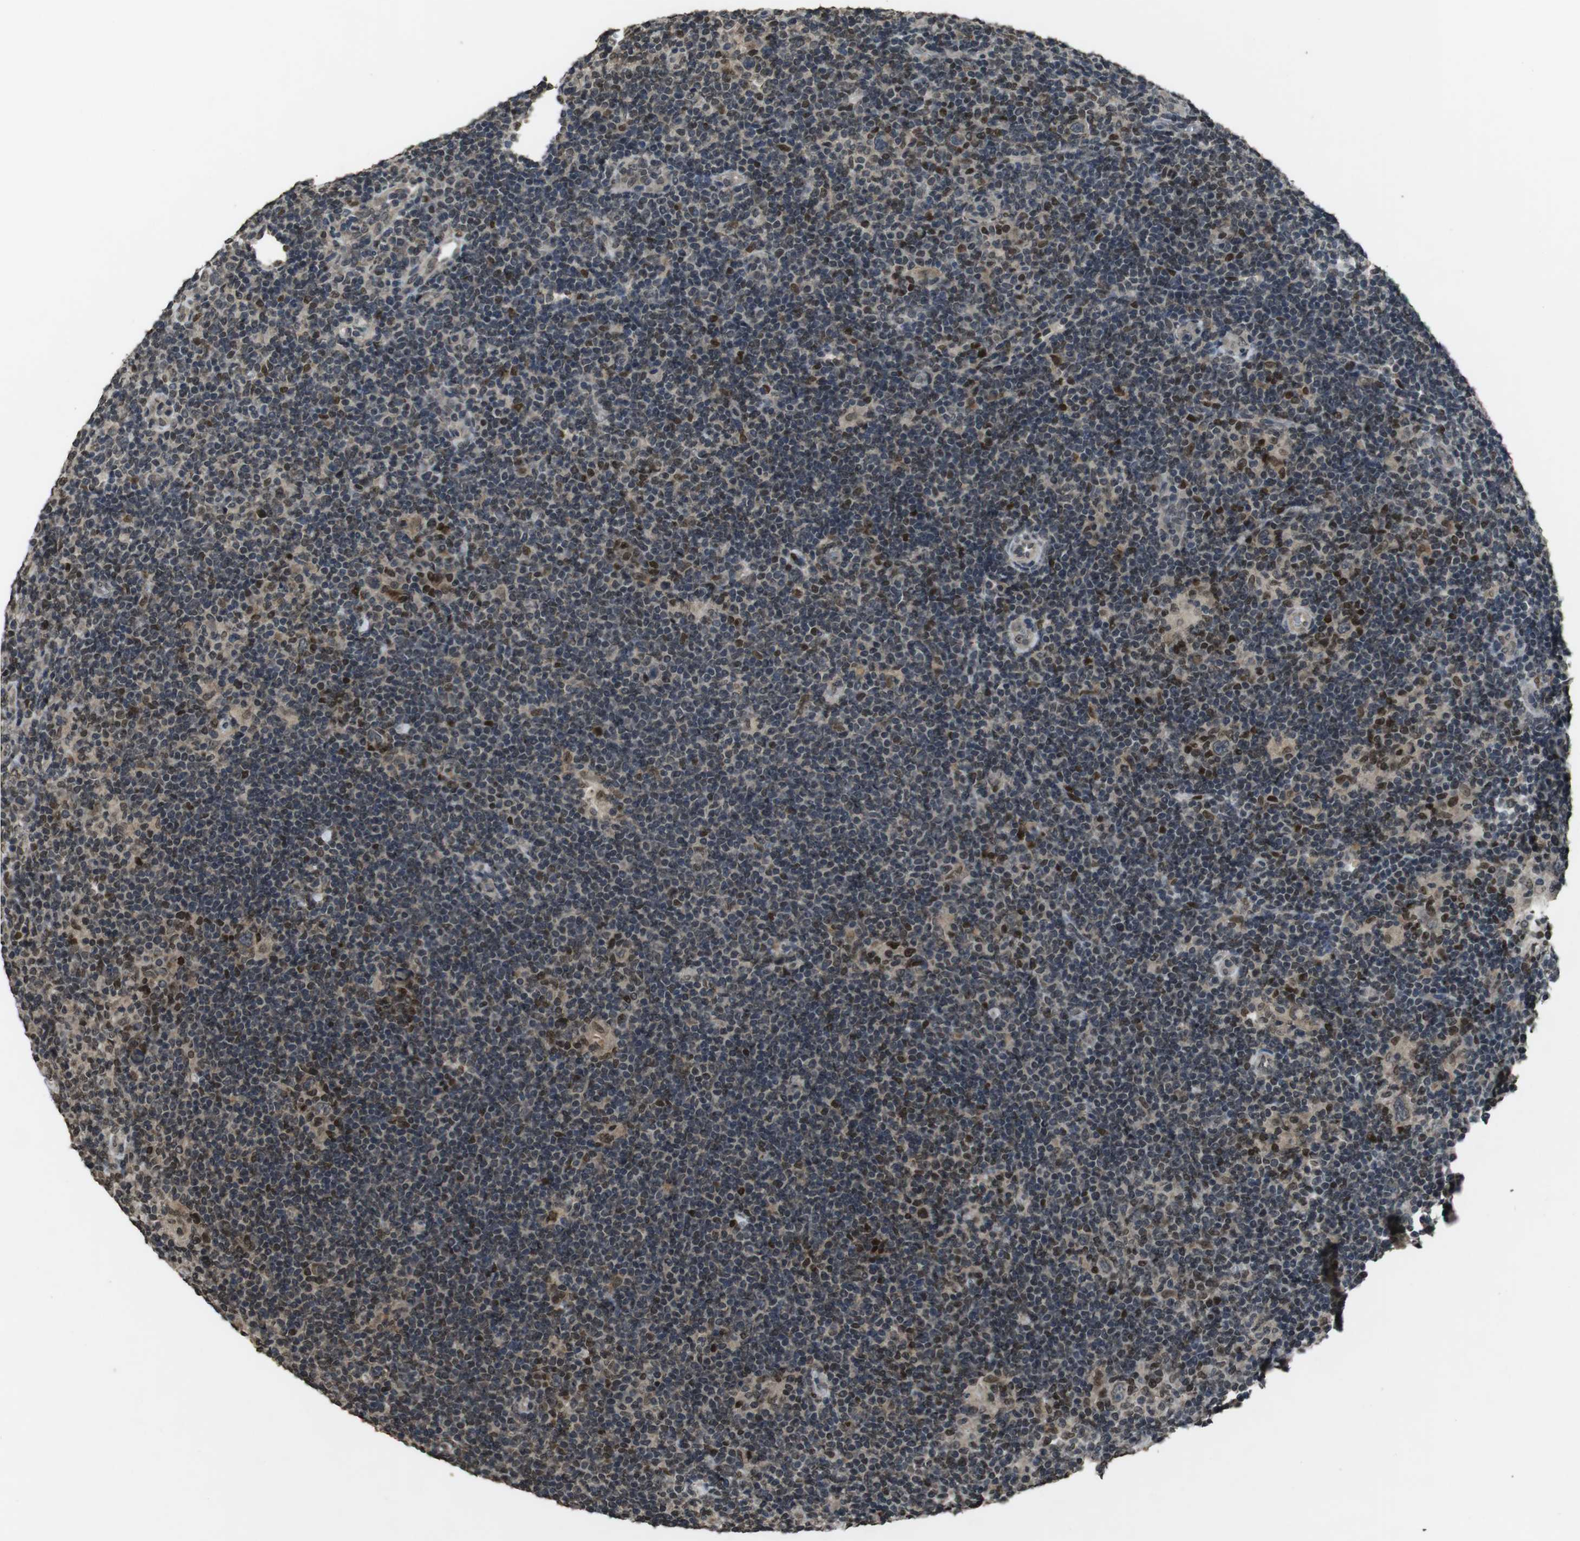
{"staining": {"intensity": "weak", "quantity": "<25%", "location": "nuclear"}, "tissue": "lymphoma", "cell_type": "Tumor cells", "image_type": "cancer", "snomed": [{"axis": "morphology", "description": "Hodgkin's disease, NOS"}, {"axis": "topography", "description": "Lymph node"}], "caption": "Immunohistochemical staining of Hodgkin's disease shows no significant expression in tumor cells.", "gene": "MAF", "patient": {"sex": "female", "age": 57}}